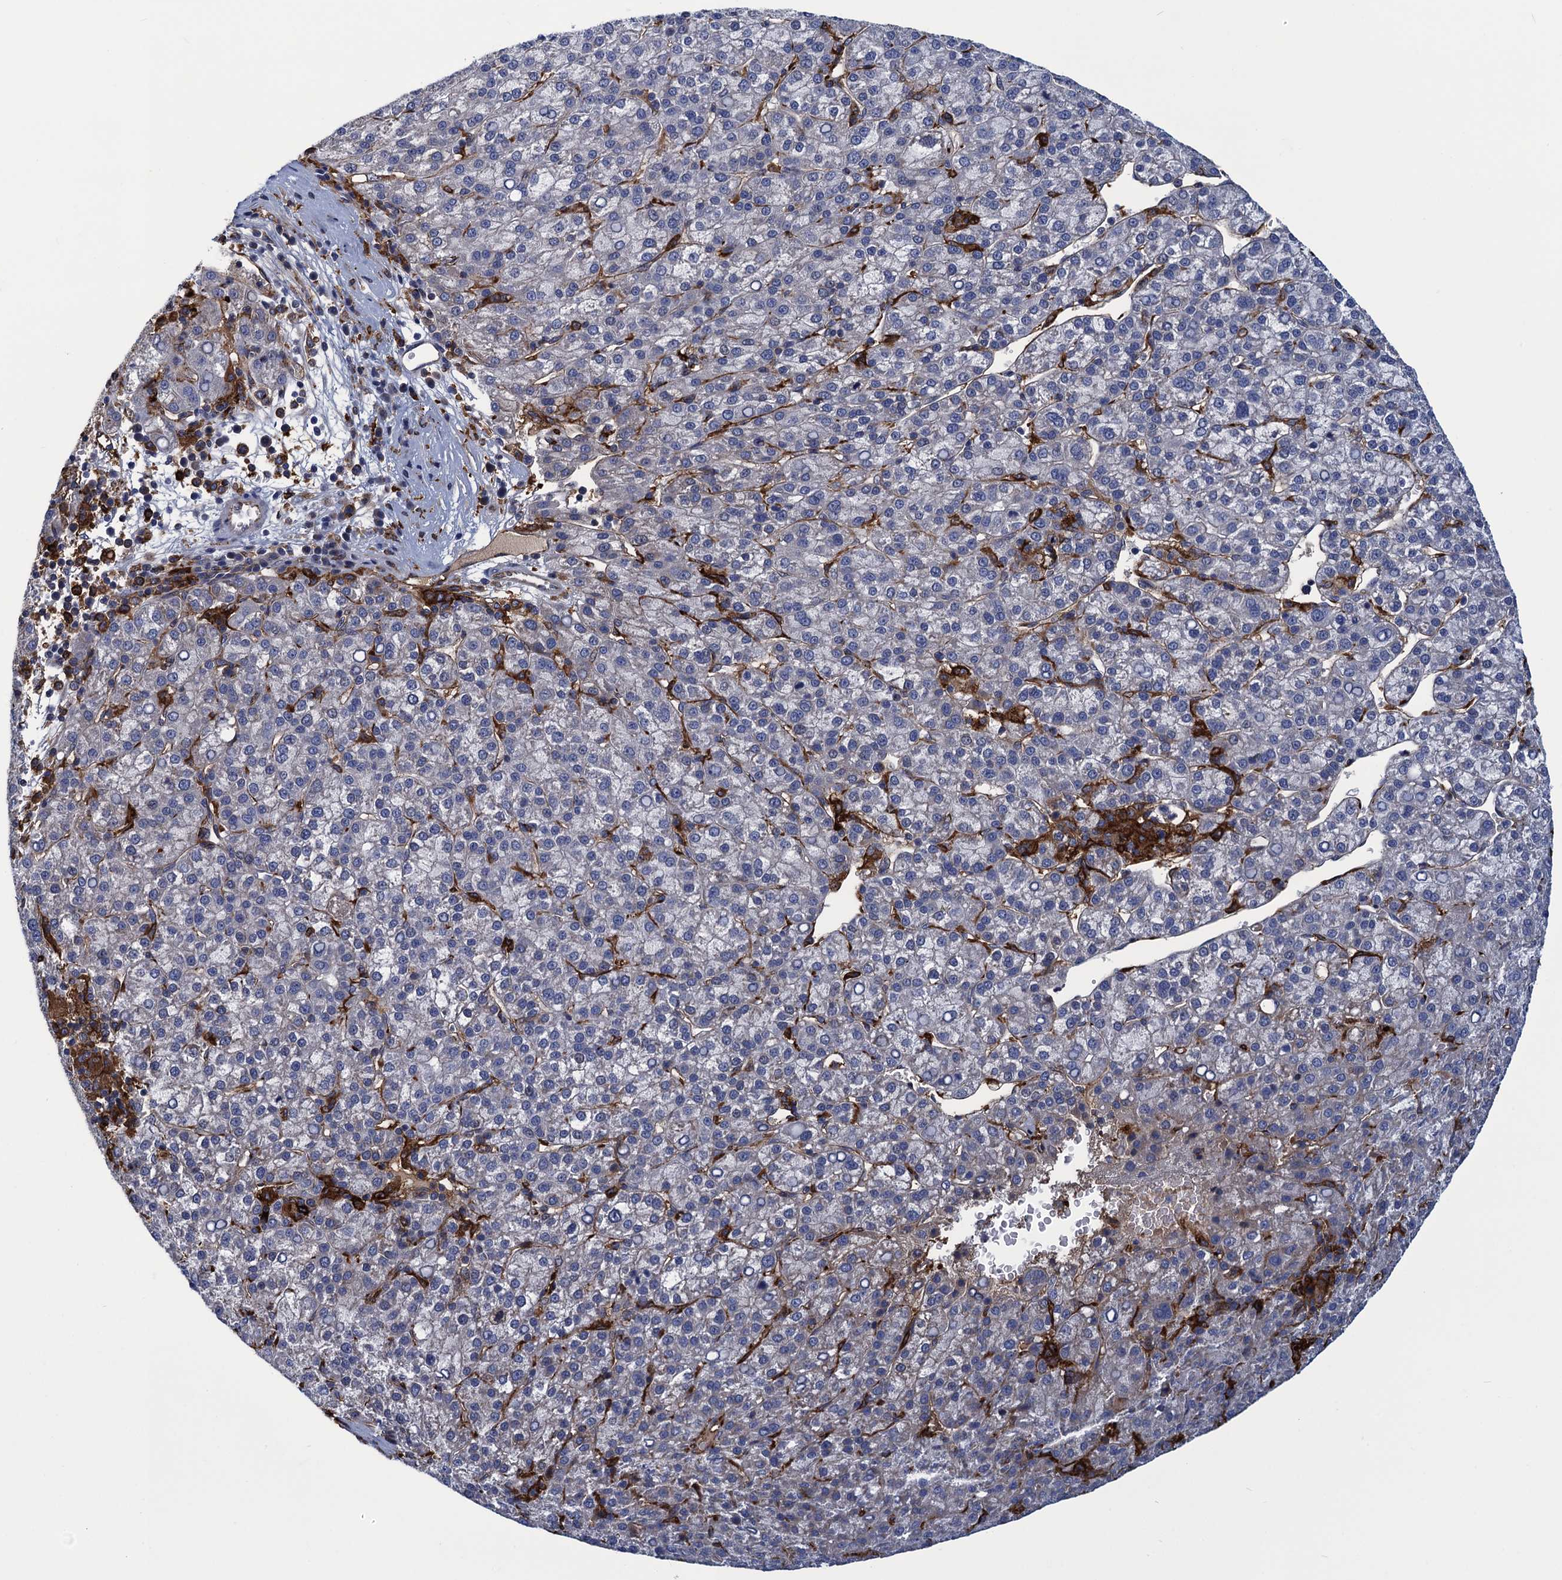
{"staining": {"intensity": "negative", "quantity": "none", "location": "none"}, "tissue": "liver cancer", "cell_type": "Tumor cells", "image_type": "cancer", "snomed": [{"axis": "morphology", "description": "Carcinoma, Hepatocellular, NOS"}, {"axis": "topography", "description": "Liver"}], "caption": "A histopathology image of hepatocellular carcinoma (liver) stained for a protein displays no brown staining in tumor cells.", "gene": "DNHD1", "patient": {"sex": "female", "age": 58}}